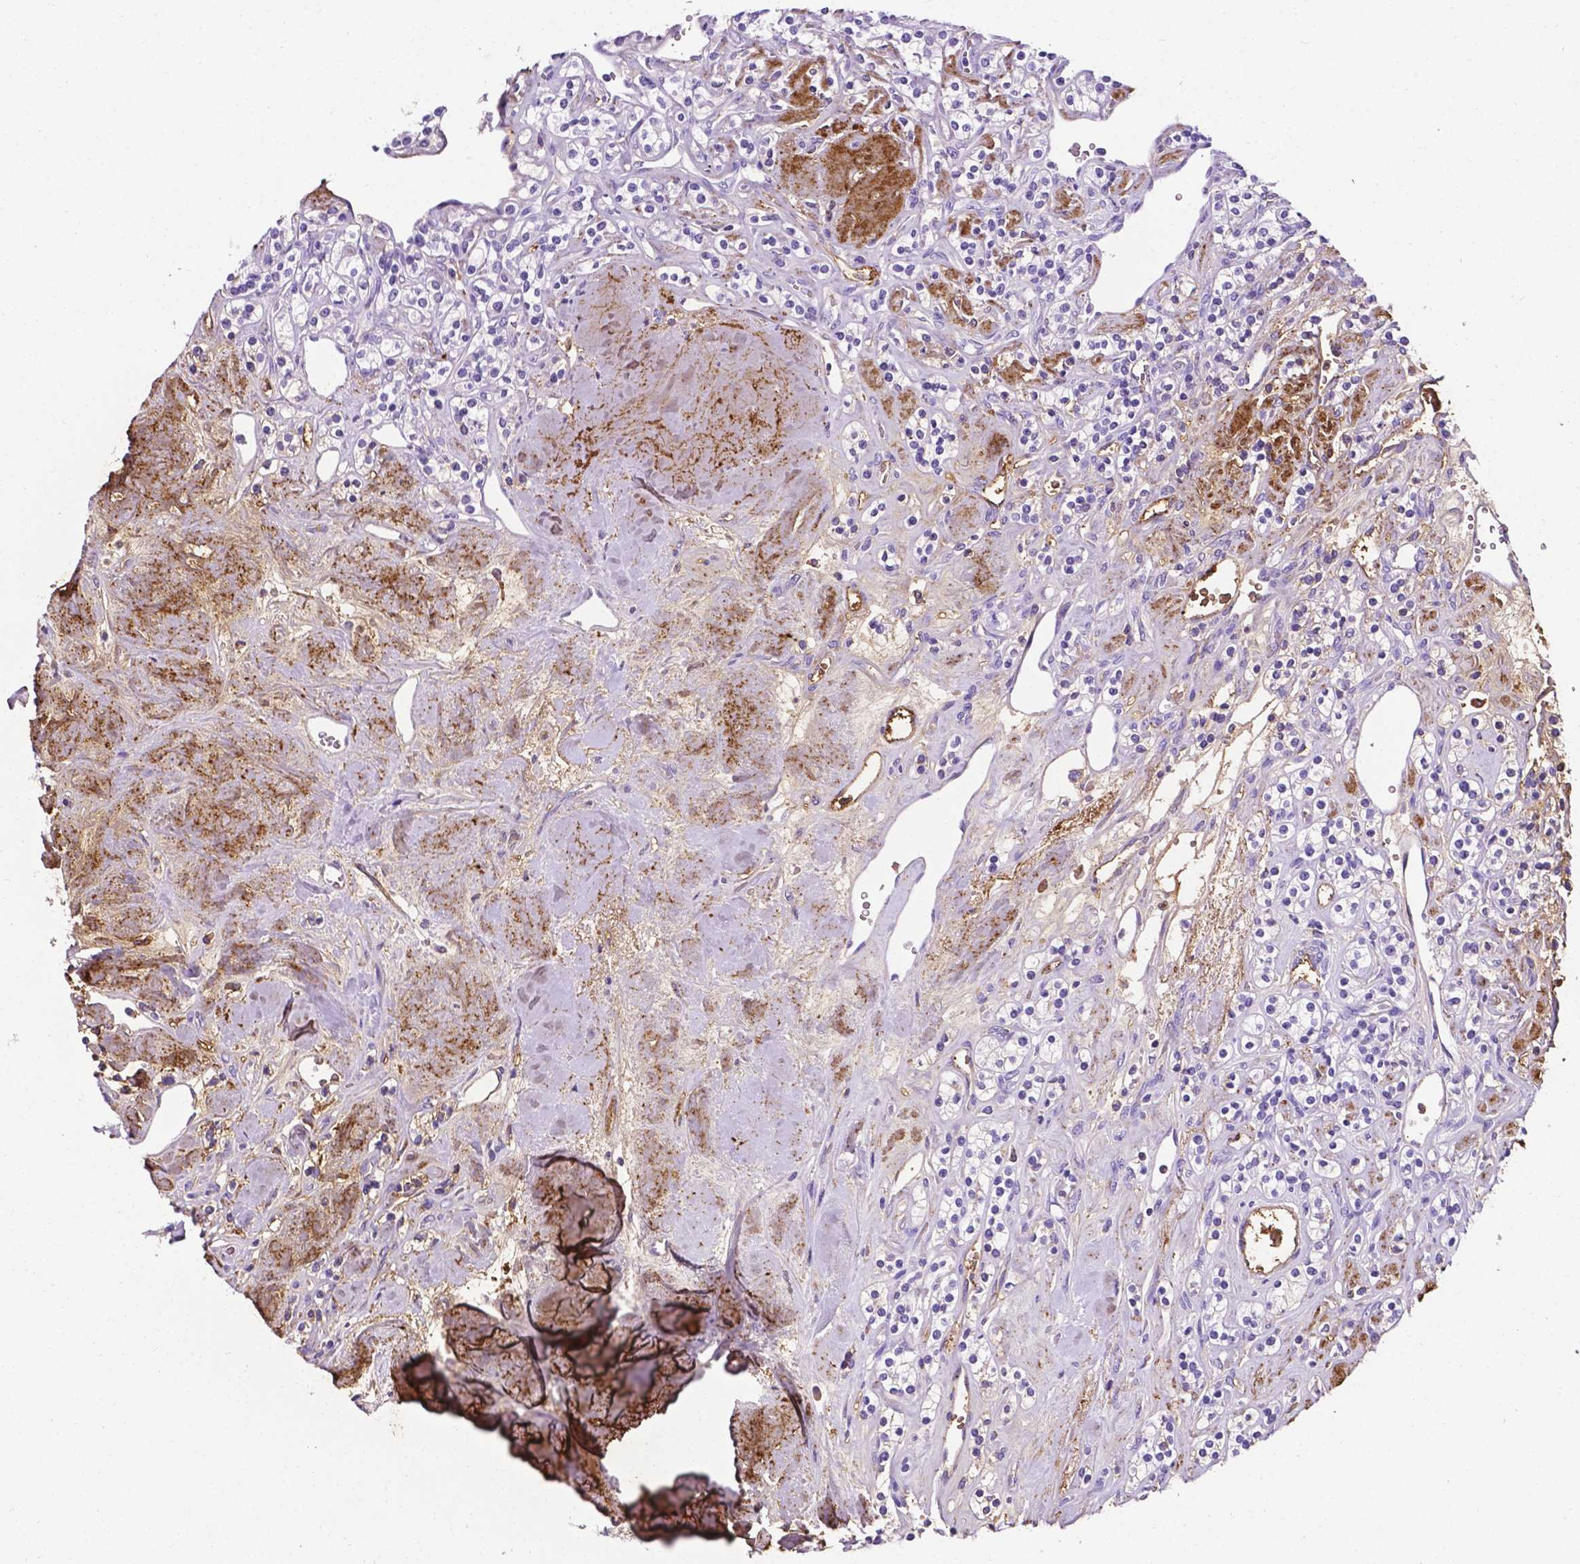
{"staining": {"intensity": "negative", "quantity": "none", "location": "none"}, "tissue": "renal cancer", "cell_type": "Tumor cells", "image_type": "cancer", "snomed": [{"axis": "morphology", "description": "Adenocarcinoma, NOS"}, {"axis": "topography", "description": "Kidney"}], "caption": "An image of human renal cancer (adenocarcinoma) is negative for staining in tumor cells.", "gene": "APOE", "patient": {"sex": "male", "age": 77}}